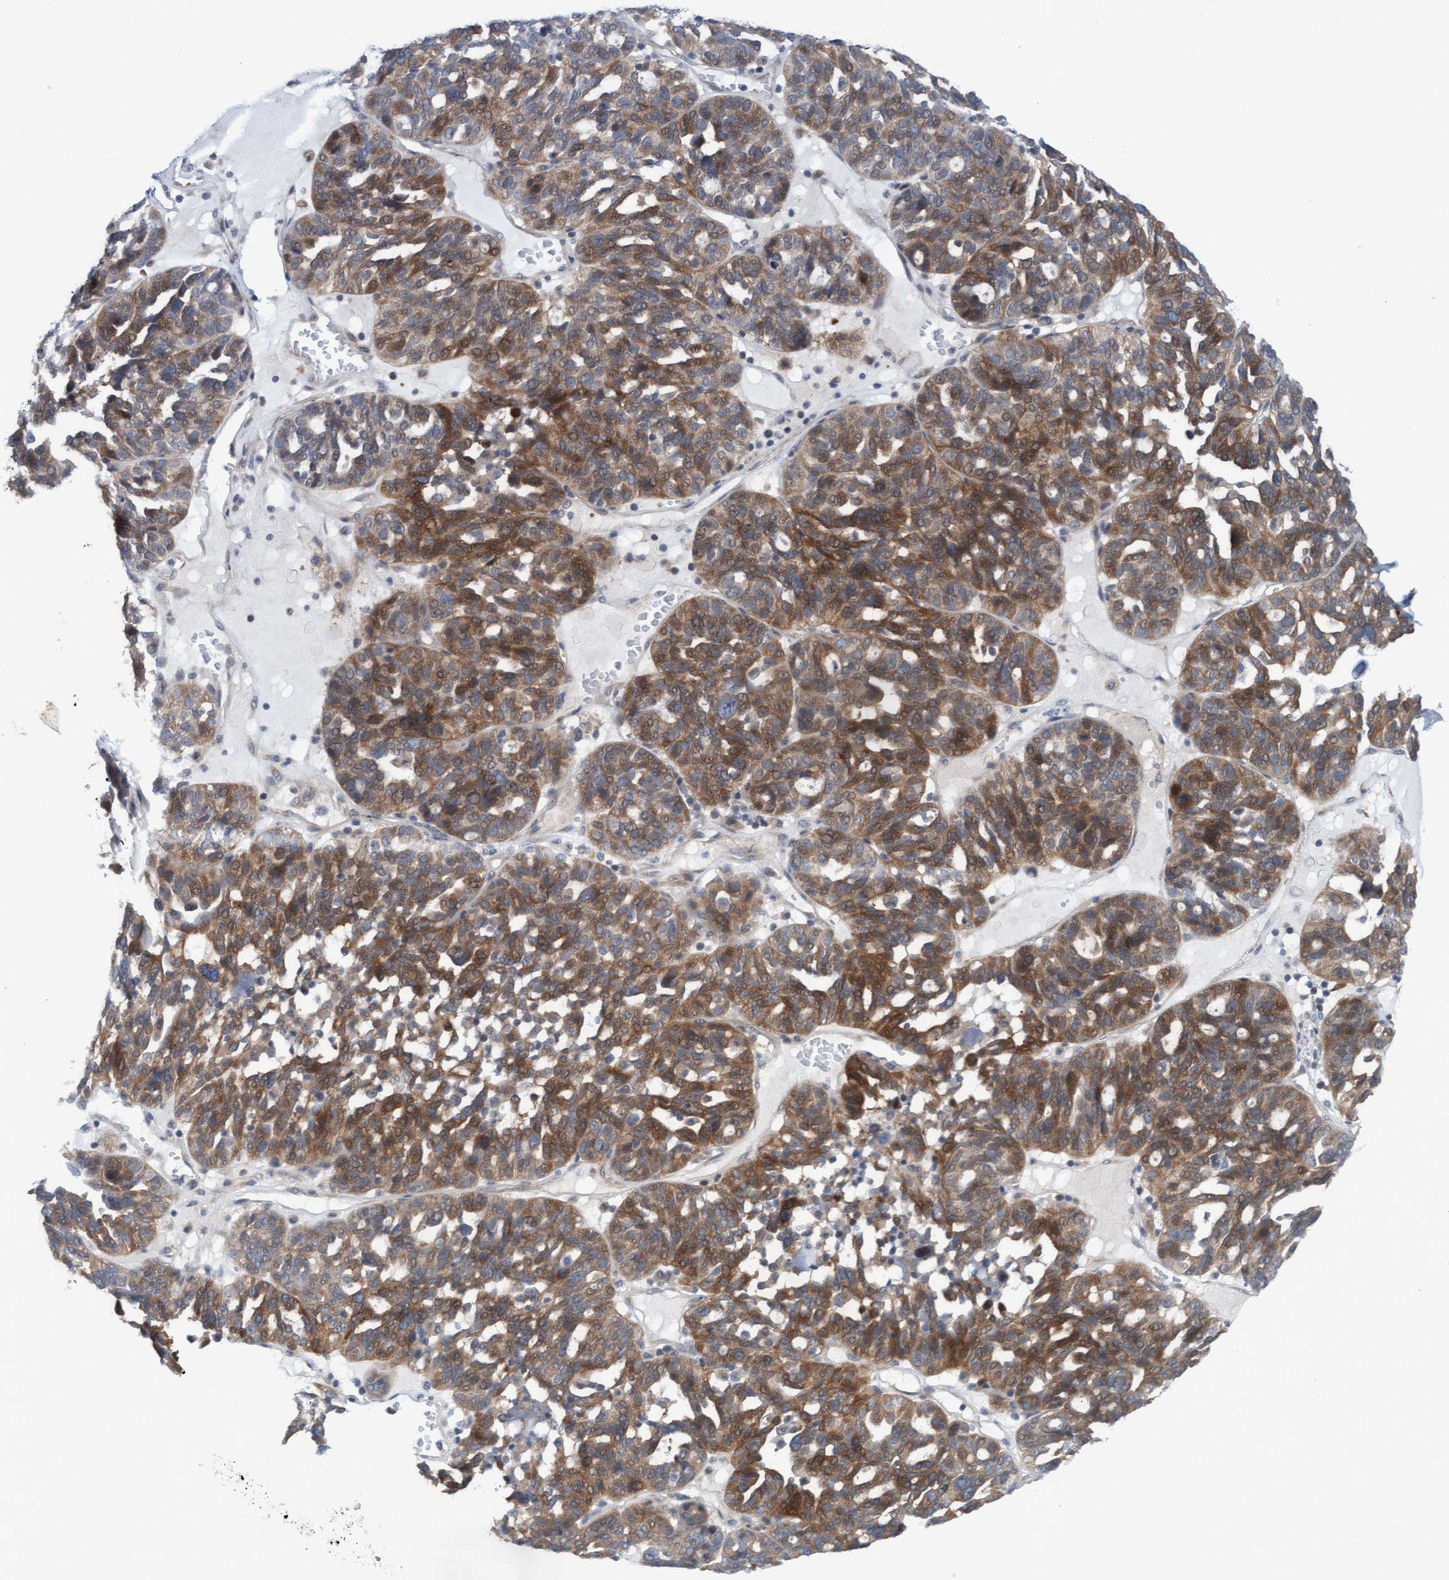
{"staining": {"intensity": "moderate", "quantity": ">75%", "location": "cytoplasmic/membranous"}, "tissue": "ovarian cancer", "cell_type": "Tumor cells", "image_type": "cancer", "snomed": [{"axis": "morphology", "description": "Cystadenocarcinoma, serous, NOS"}, {"axis": "topography", "description": "Ovary"}], "caption": "Tumor cells display medium levels of moderate cytoplasmic/membranous expression in about >75% of cells in human serous cystadenocarcinoma (ovarian).", "gene": "PLCD1", "patient": {"sex": "female", "age": 59}}